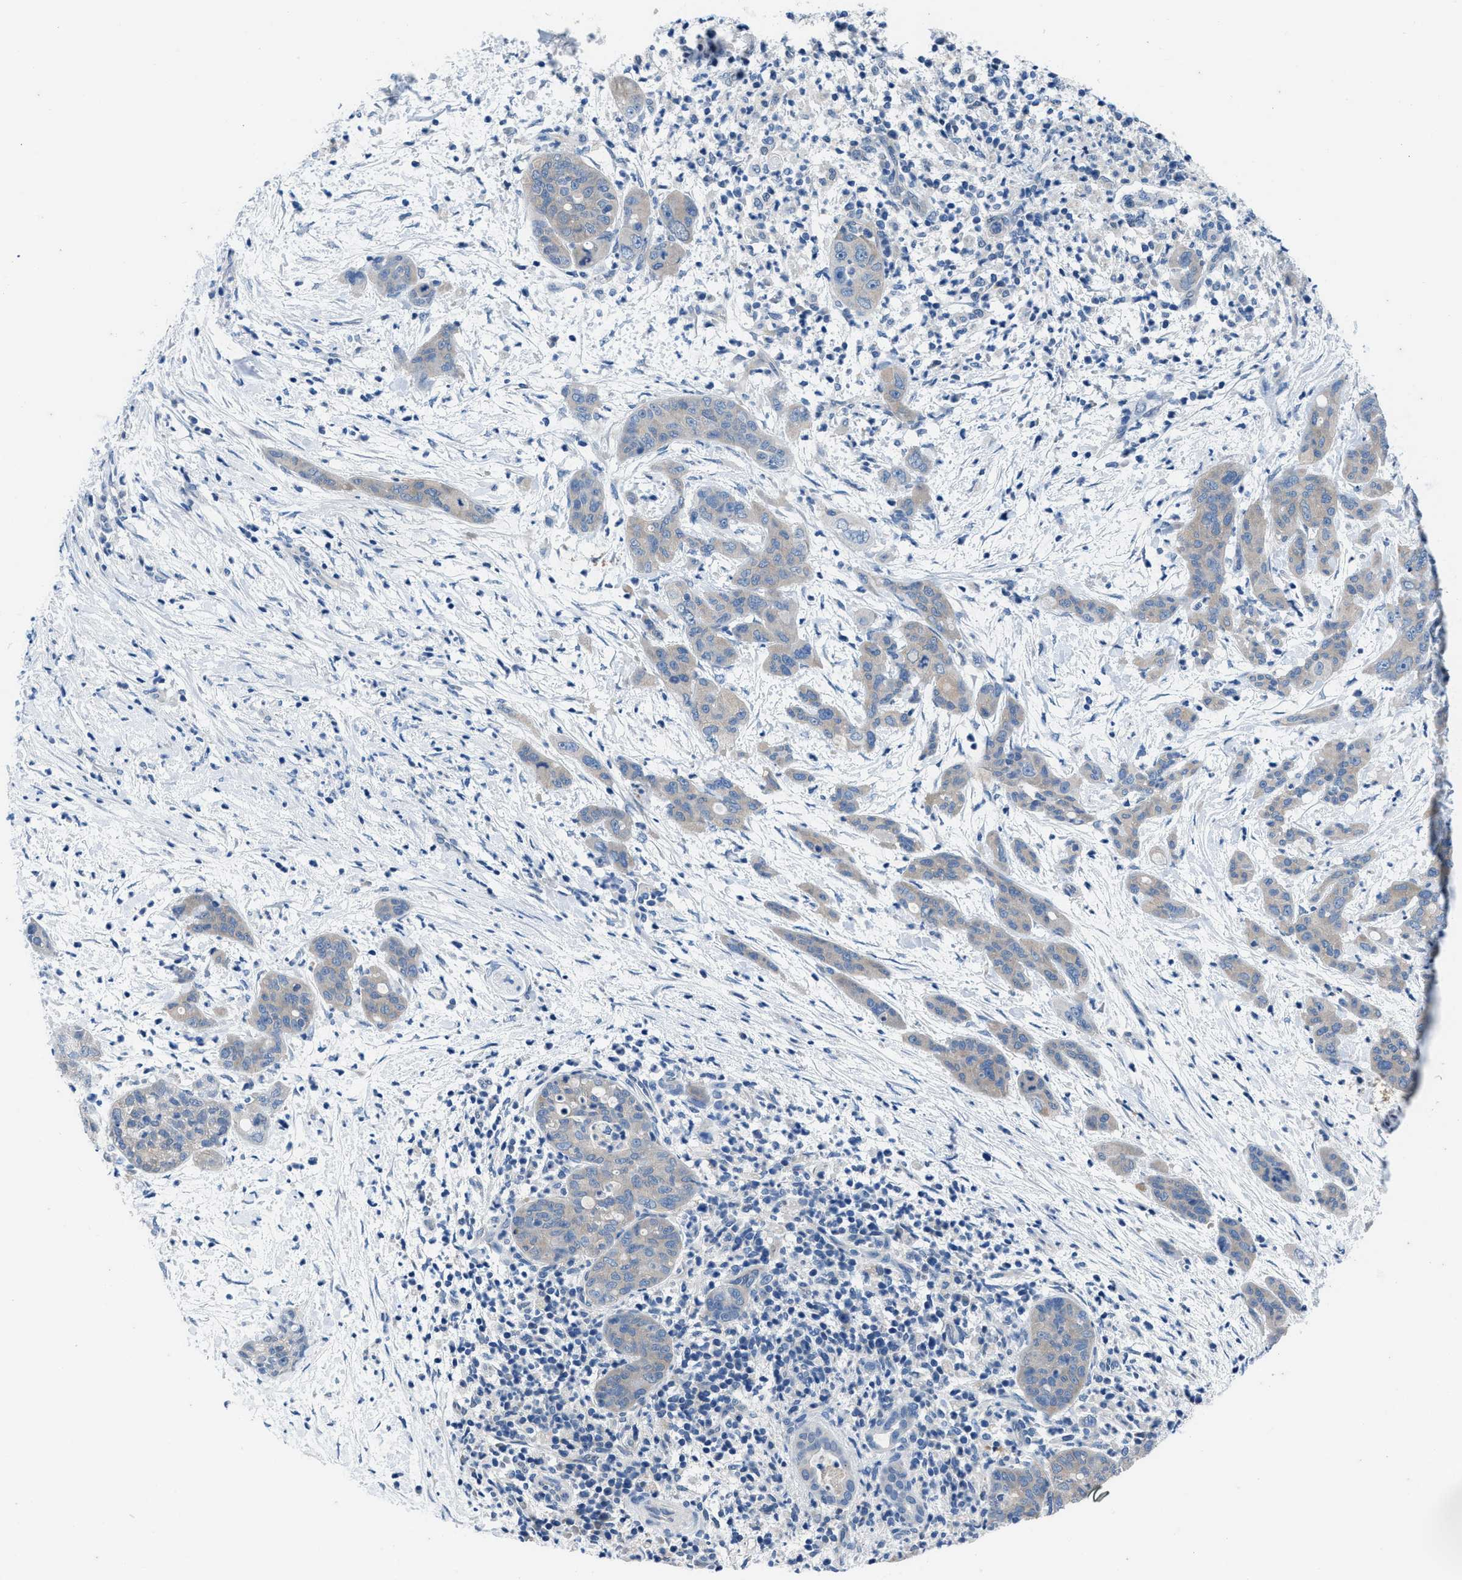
{"staining": {"intensity": "negative", "quantity": "none", "location": "none"}, "tissue": "pancreatic cancer", "cell_type": "Tumor cells", "image_type": "cancer", "snomed": [{"axis": "morphology", "description": "Adenocarcinoma, NOS"}, {"axis": "topography", "description": "Pancreas"}], "caption": "Immunohistochemistry (IHC) histopathology image of neoplastic tissue: human adenocarcinoma (pancreatic) stained with DAB displays no significant protein expression in tumor cells.", "gene": "NUDT5", "patient": {"sex": "female", "age": 78}}